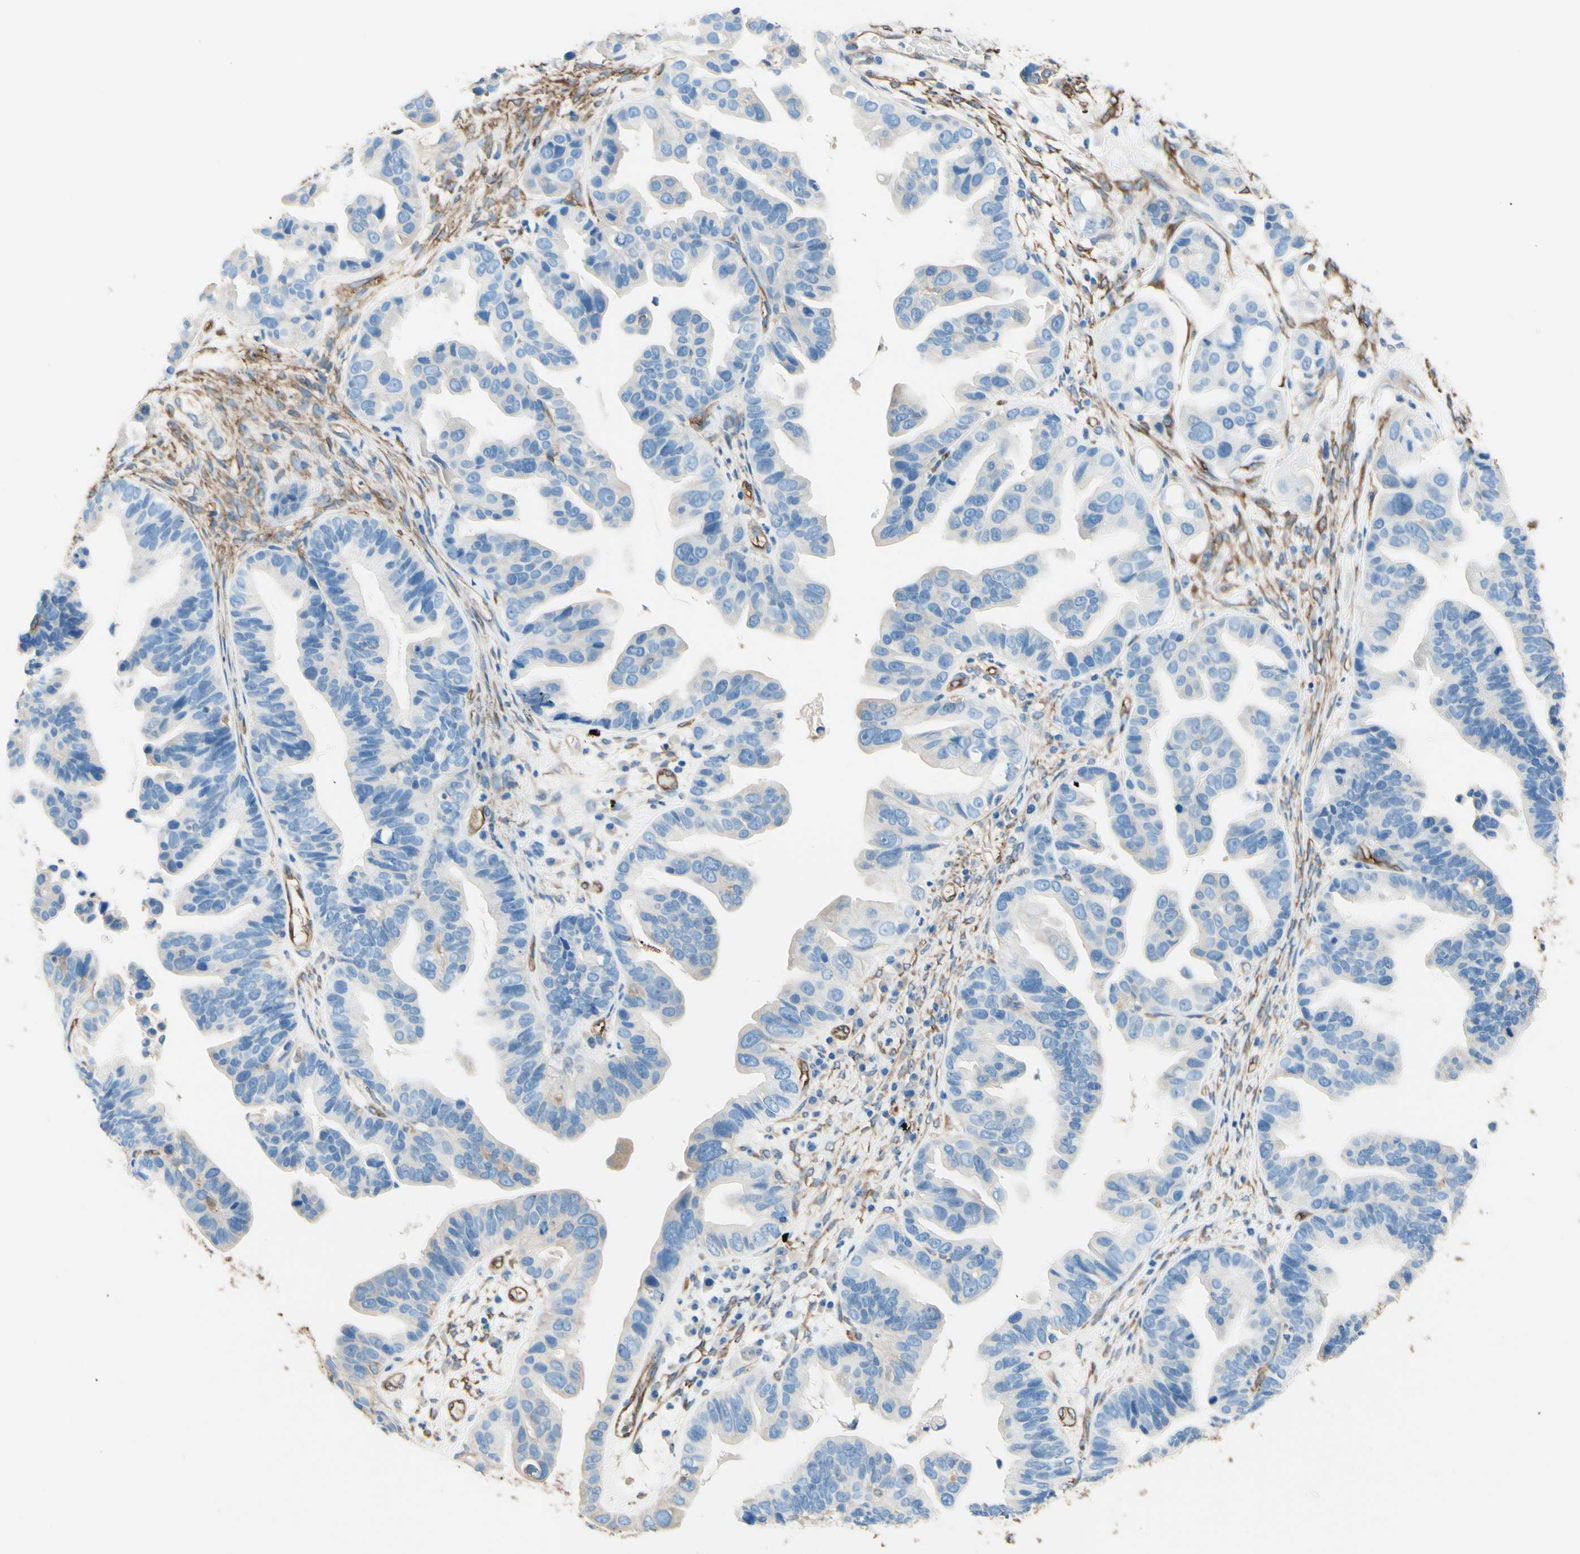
{"staining": {"intensity": "negative", "quantity": "none", "location": "none"}, "tissue": "ovarian cancer", "cell_type": "Tumor cells", "image_type": "cancer", "snomed": [{"axis": "morphology", "description": "Cystadenocarcinoma, serous, NOS"}, {"axis": "topography", "description": "Ovary"}], "caption": "Immunohistochemistry histopathology image of neoplastic tissue: human ovarian cancer (serous cystadenocarcinoma) stained with DAB exhibits no significant protein expression in tumor cells. Brightfield microscopy of IHC stained with DAB (3,3'-diaminobenzidine) (brown) and hematoxylin (blue), captured at high magnification.", "gene": "DPYSL3", "patient": {"sex": "female", "age": 56}}